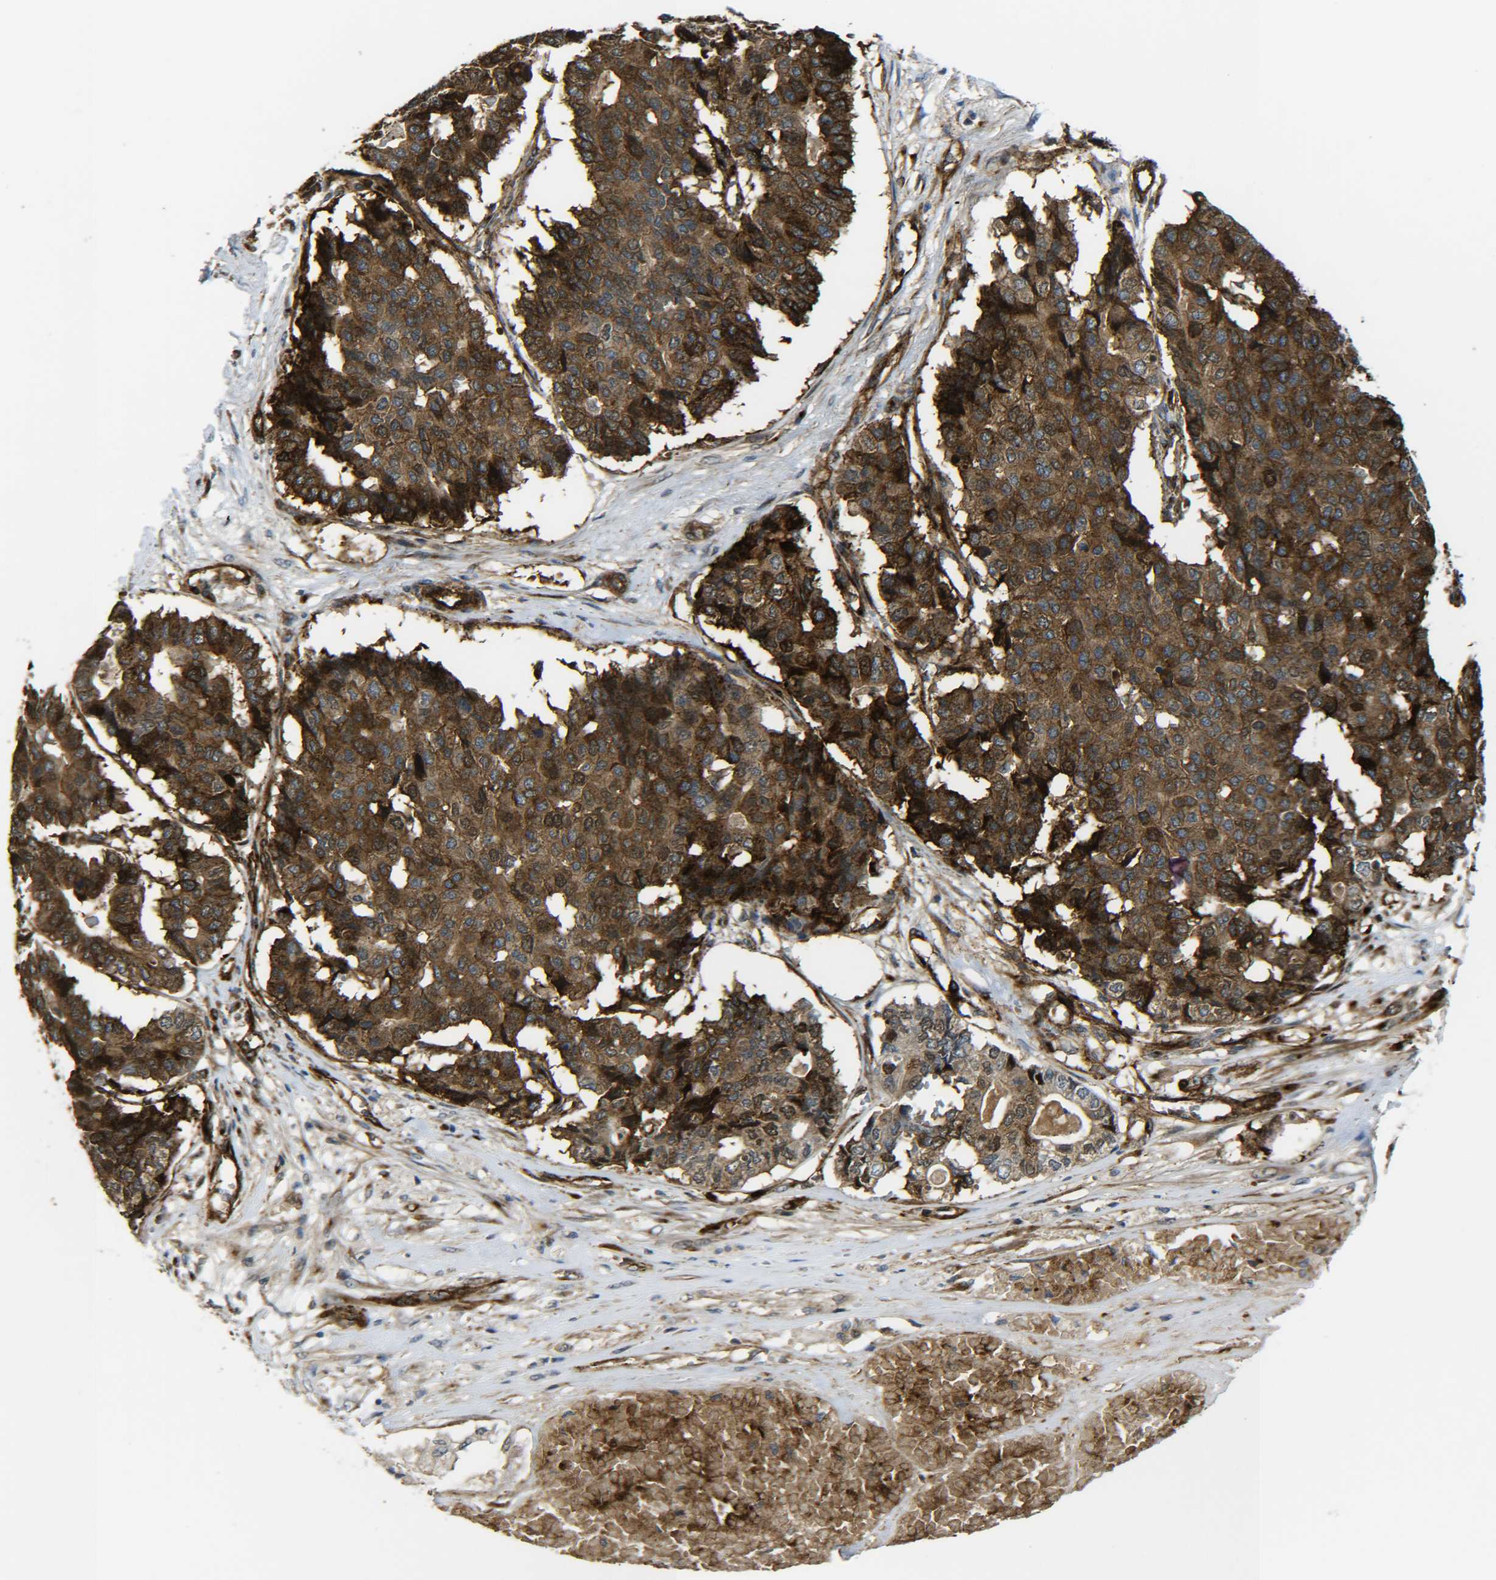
{"staining": {"intensity": "strong", "quantity": ">75%", "location": "cytoplasmic/membranous"}, "tissue": "pancreatic cancer", "cell_type": "Tumor cells", "image_type": "cancer", "snomed": [{"axis": "morphology", "description": "Adenocarcinoma, NOS"}, {"axis": "topography", "description": "Pancreas"}], "caption": "Immunohistochemical staining of human adenocarcinoma (pancreatic) reveals high levels of strong cytoplasmic/membranous protein positivity in about >75% of tumor cells.", "gene": "ECE1", "patient": {"sex": "male", "age": 50}}